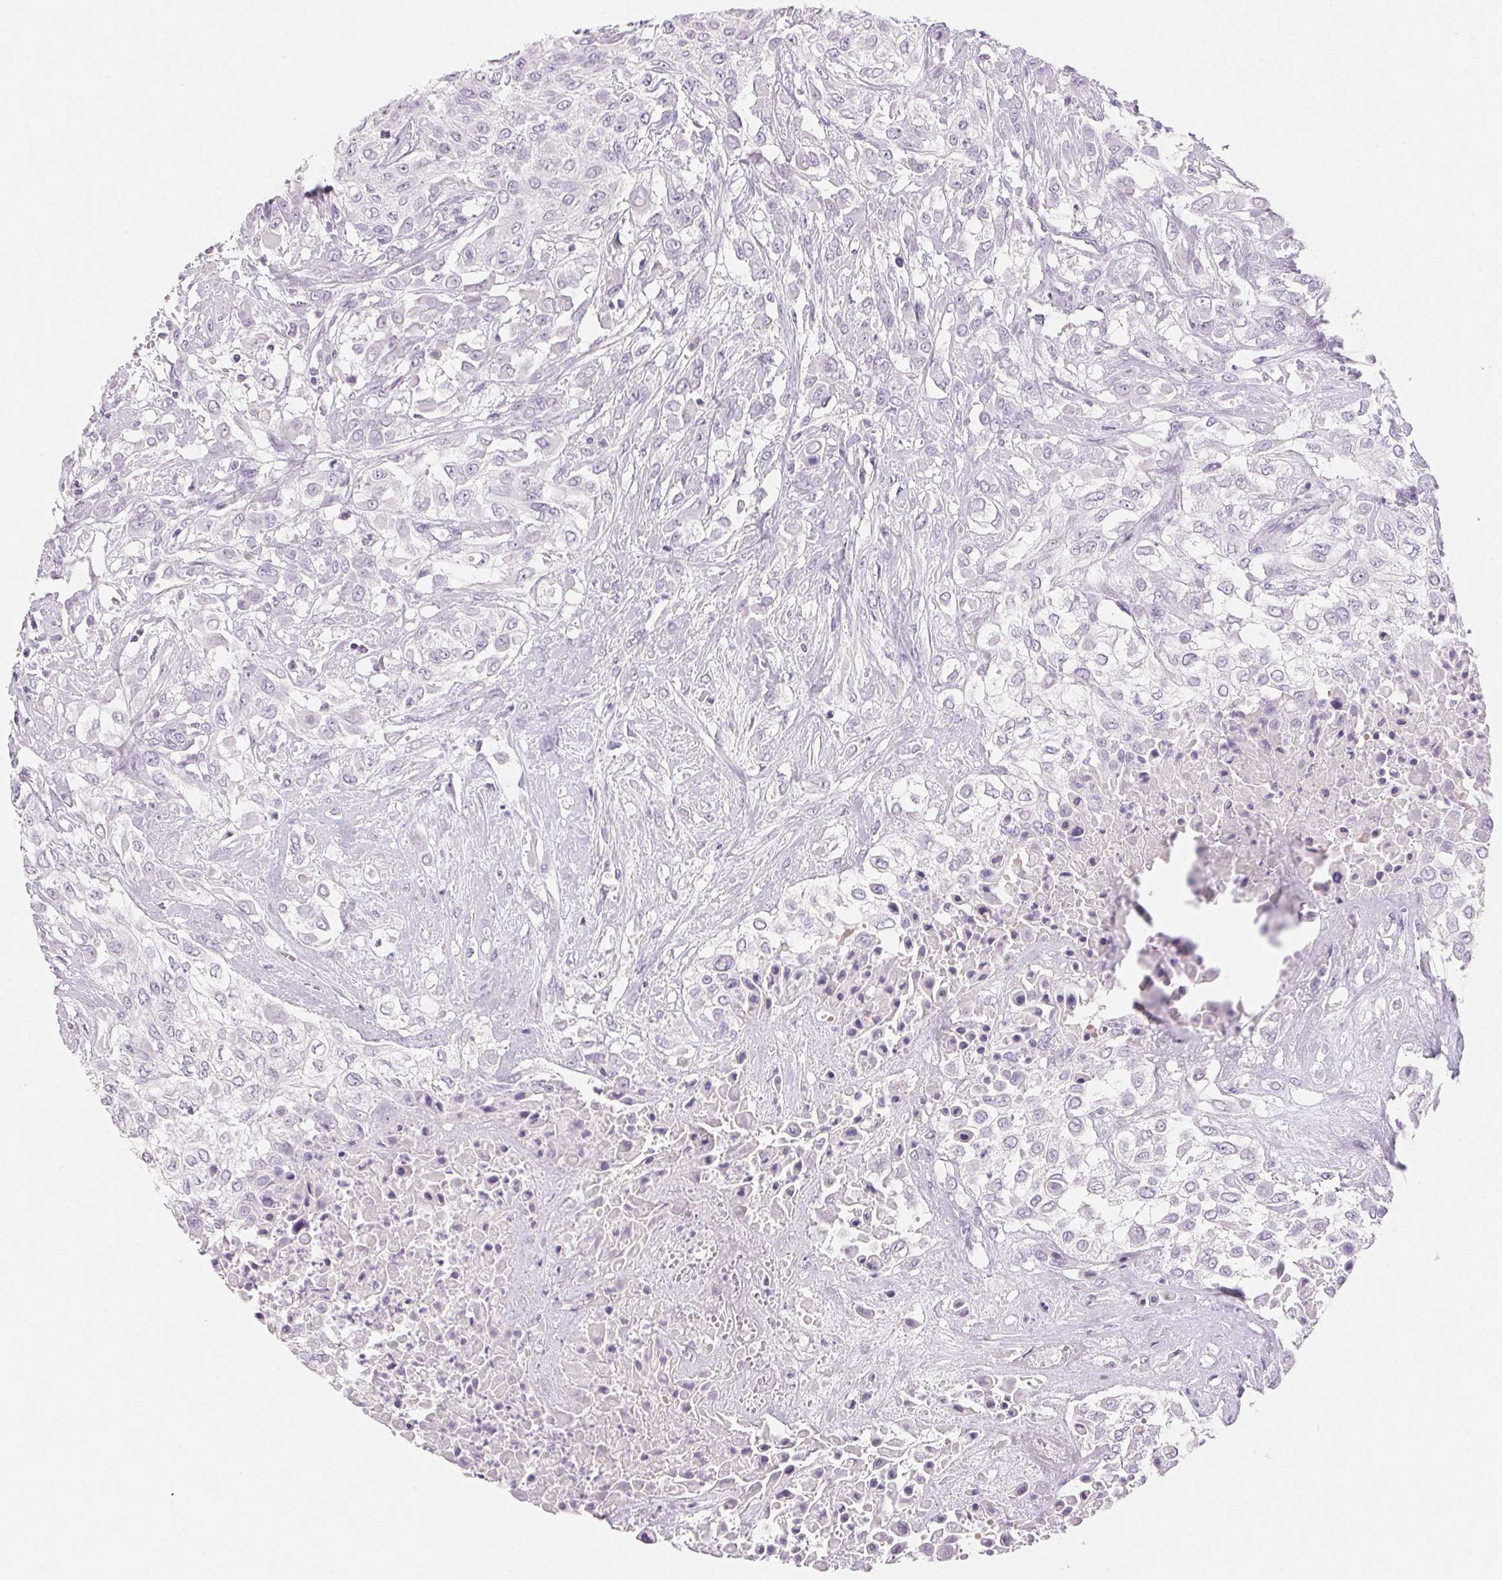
{"staining": {"intensity": "negative", "quantity": "none", "location": "none"}, "tissue": "urothelial cancer", "cell_type": "Tumor cells", "image_type": "cancer", "snomed": [{"axis": "morphology", "description": "Urothelial carcinoma, High grade"}, {"axis": "topography", "description": "Urinary bladder"}], "caption": "The photomicrograph exhibits no significant expression in tumor cells of urothelial carcinoma (high-grade).", "gene": "BPIFB2", "patient": {"sex": "male", "age": 57}}